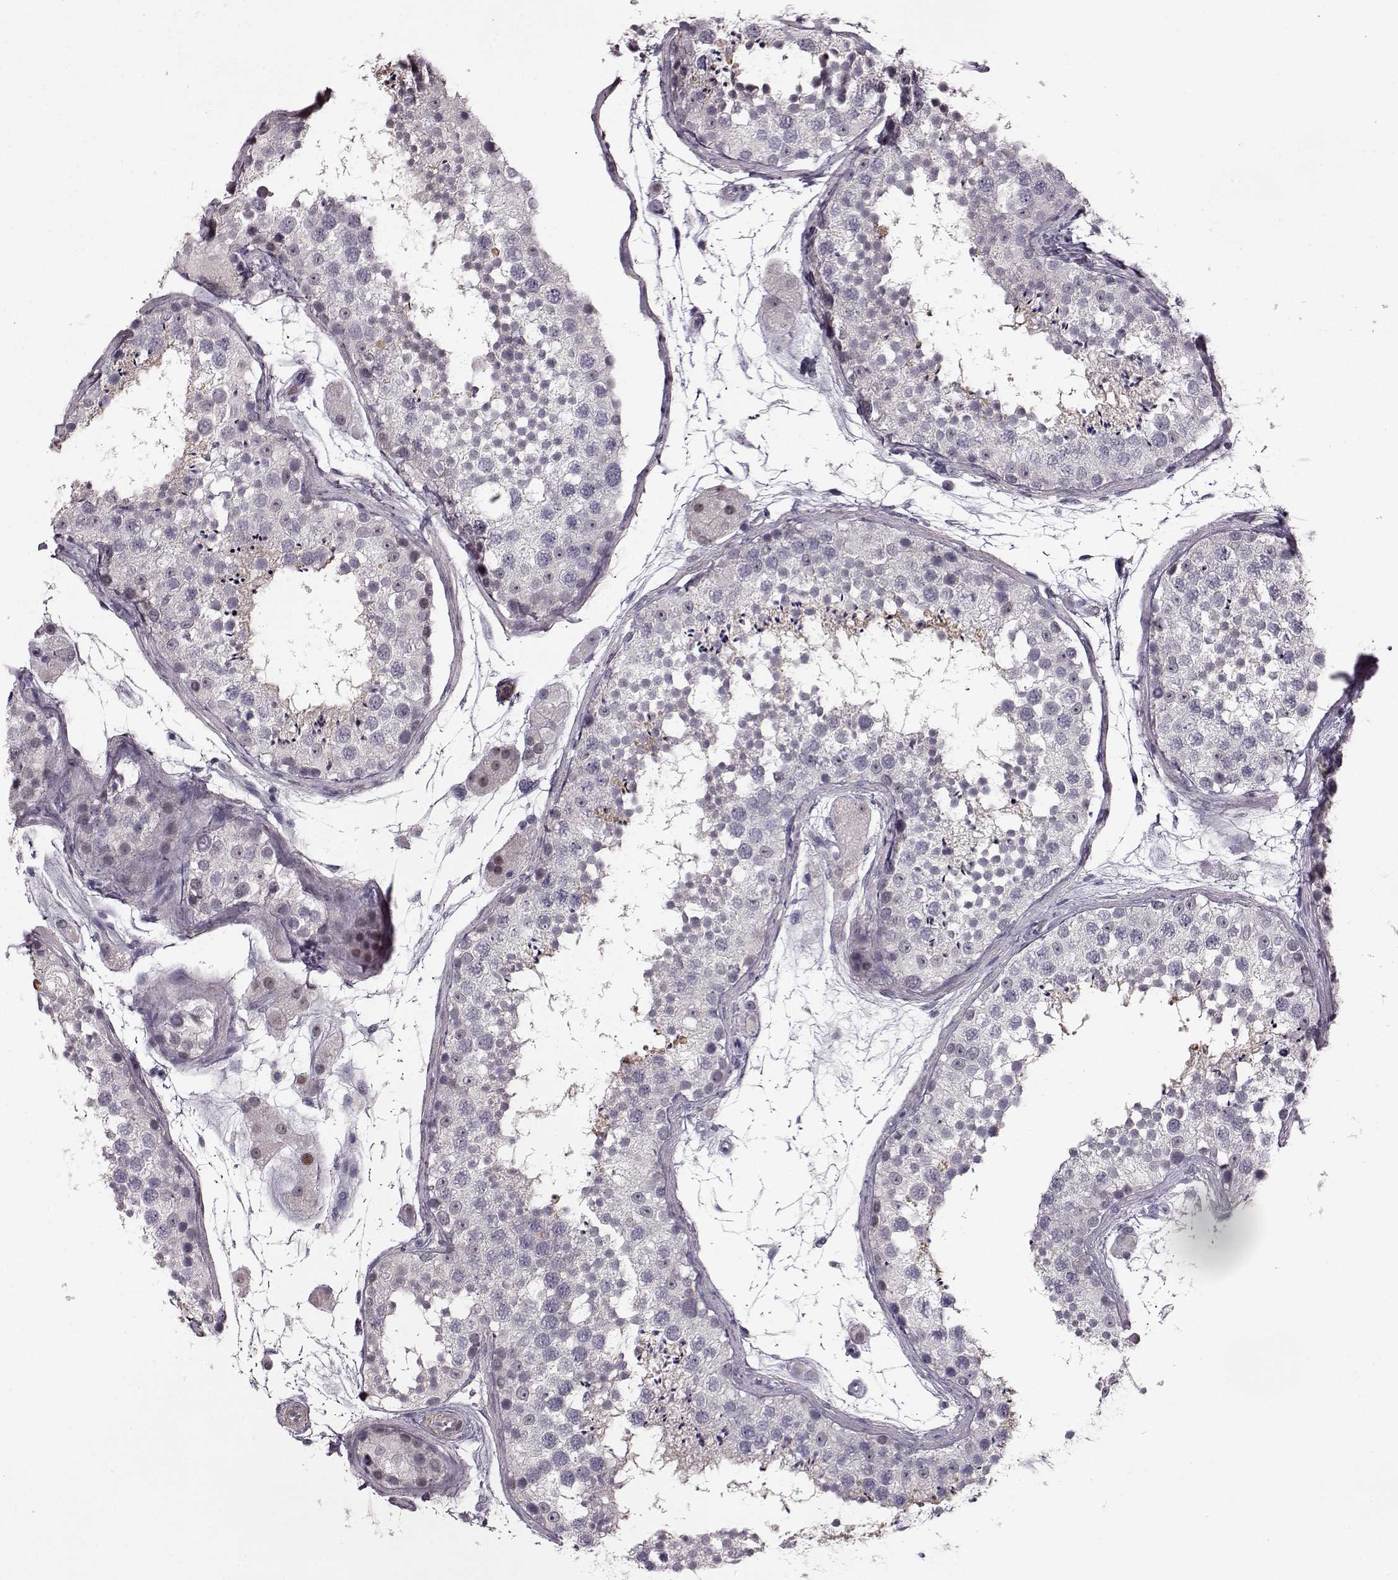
{"staining": {"intensity": "weak", "quantity": "<25%", "location": "cytoplasmic/membranous"}, "tissue": "testis", "cell_type": "Cells in seminiferous ducts", "image_type": "normal", "snomed": [{"axis": "morphology", "description": "Normal tissue, NOS"}, {"axis": "topography", "description": "Testis"}], "caption": "Immunohistochemistry (IHC) micrograph of normal testis stained for a protein (brown), which demonstrates no expression in cells in seminiferous ducts.", "gene": "SLCO3A1", "patient": {"sex": "male", "age": 41}}